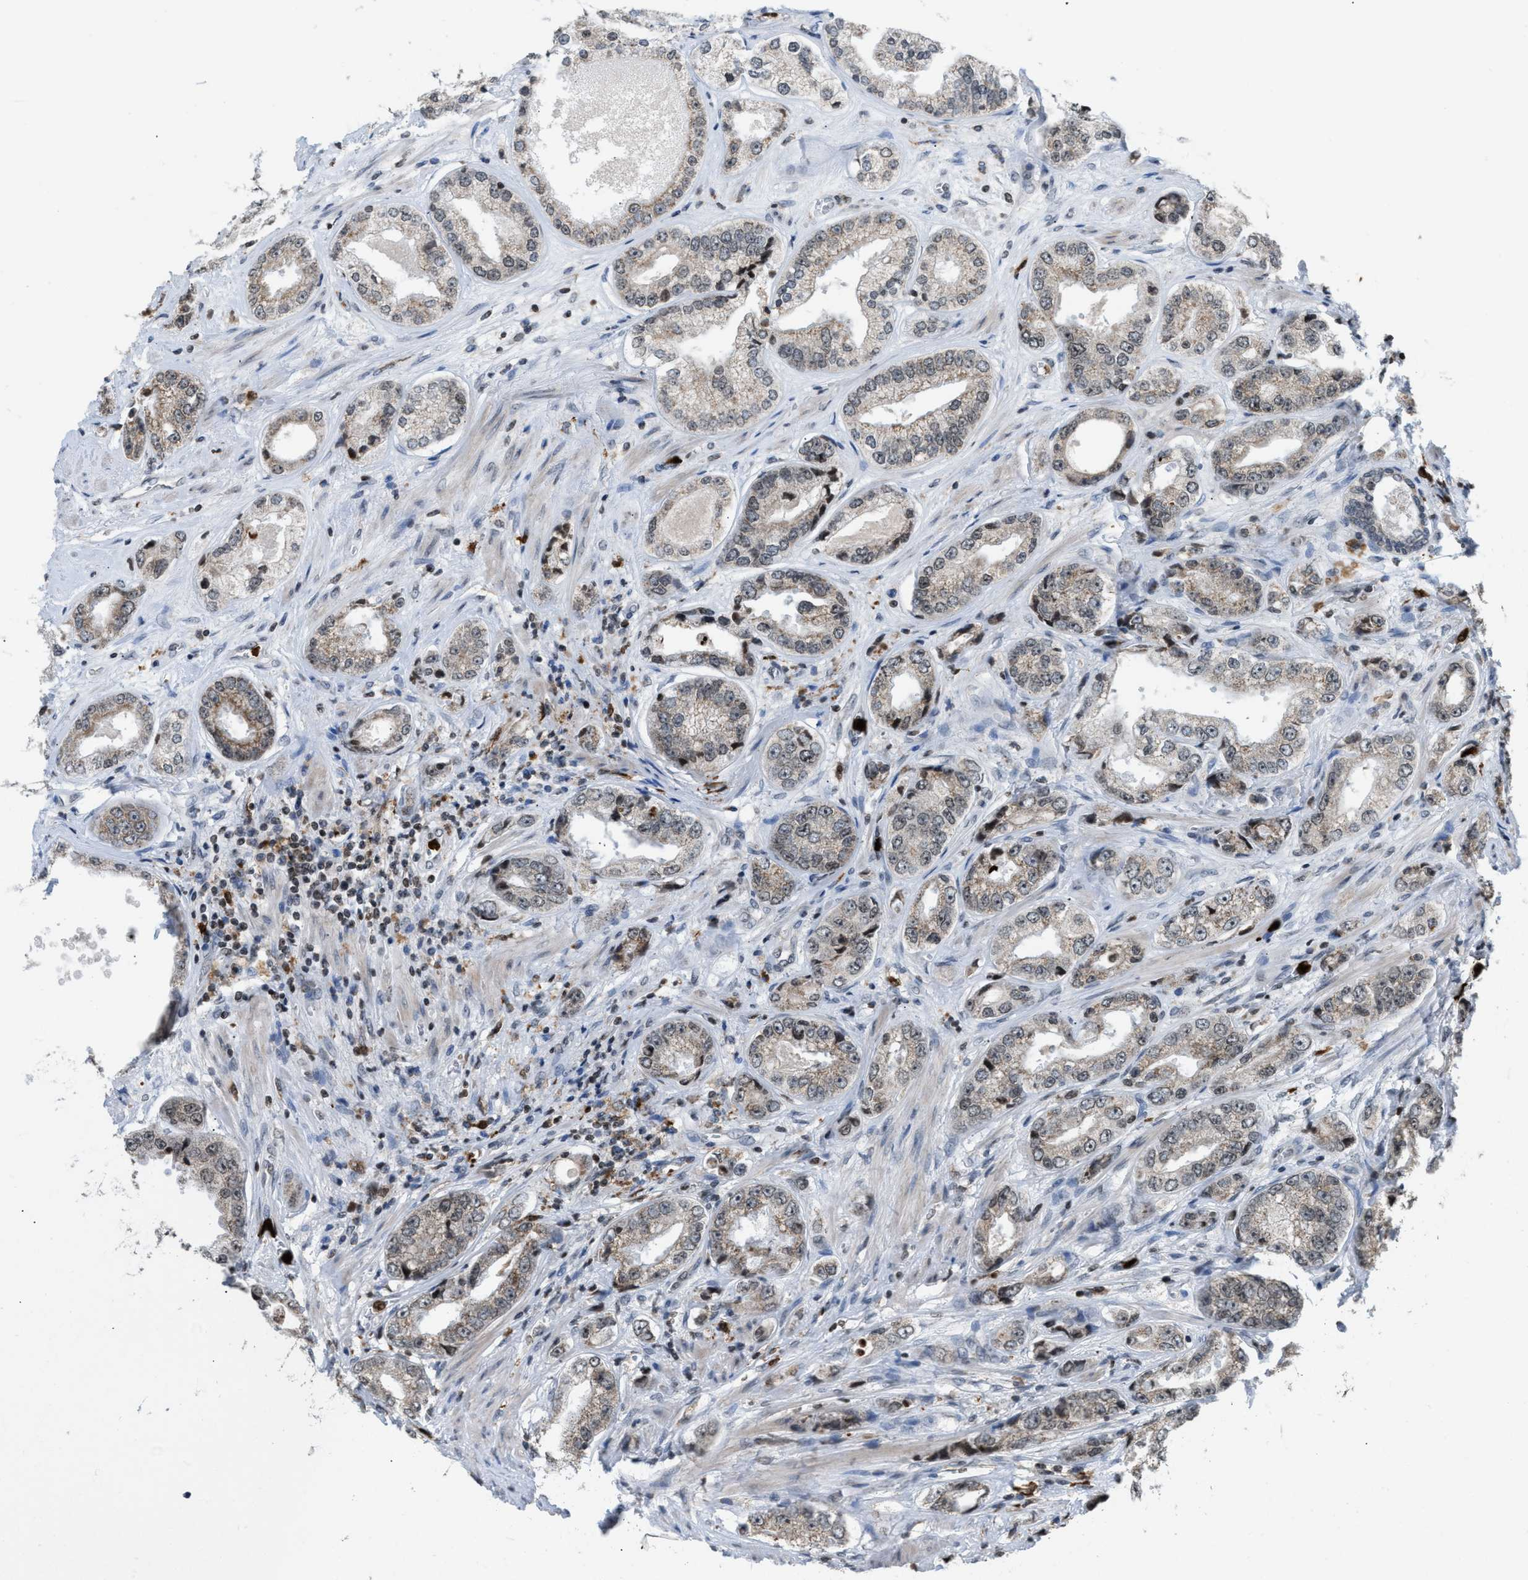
{"staining": {"intensity": "weak", "quantity": ">75%", "location": "cytoplasmic/membranous"}, "tissue": "prostate cancer", "cell_type": "Tumor cells", "image_type": "cancer", "snomed": [{"axis": "morphology", "description": "Adenocarcinoma, High grade"}, {"axis": "topography", "description": "Prostate"}], "caption": "A micrograph of prostate cancer (high-grade adenocarcinoma) stained for a protein reveals weak cytoplasmic/membranous brown staining in tumor cells.", "gene": "PRUNE2", "patient": {"sex": "male", "age": 61}}